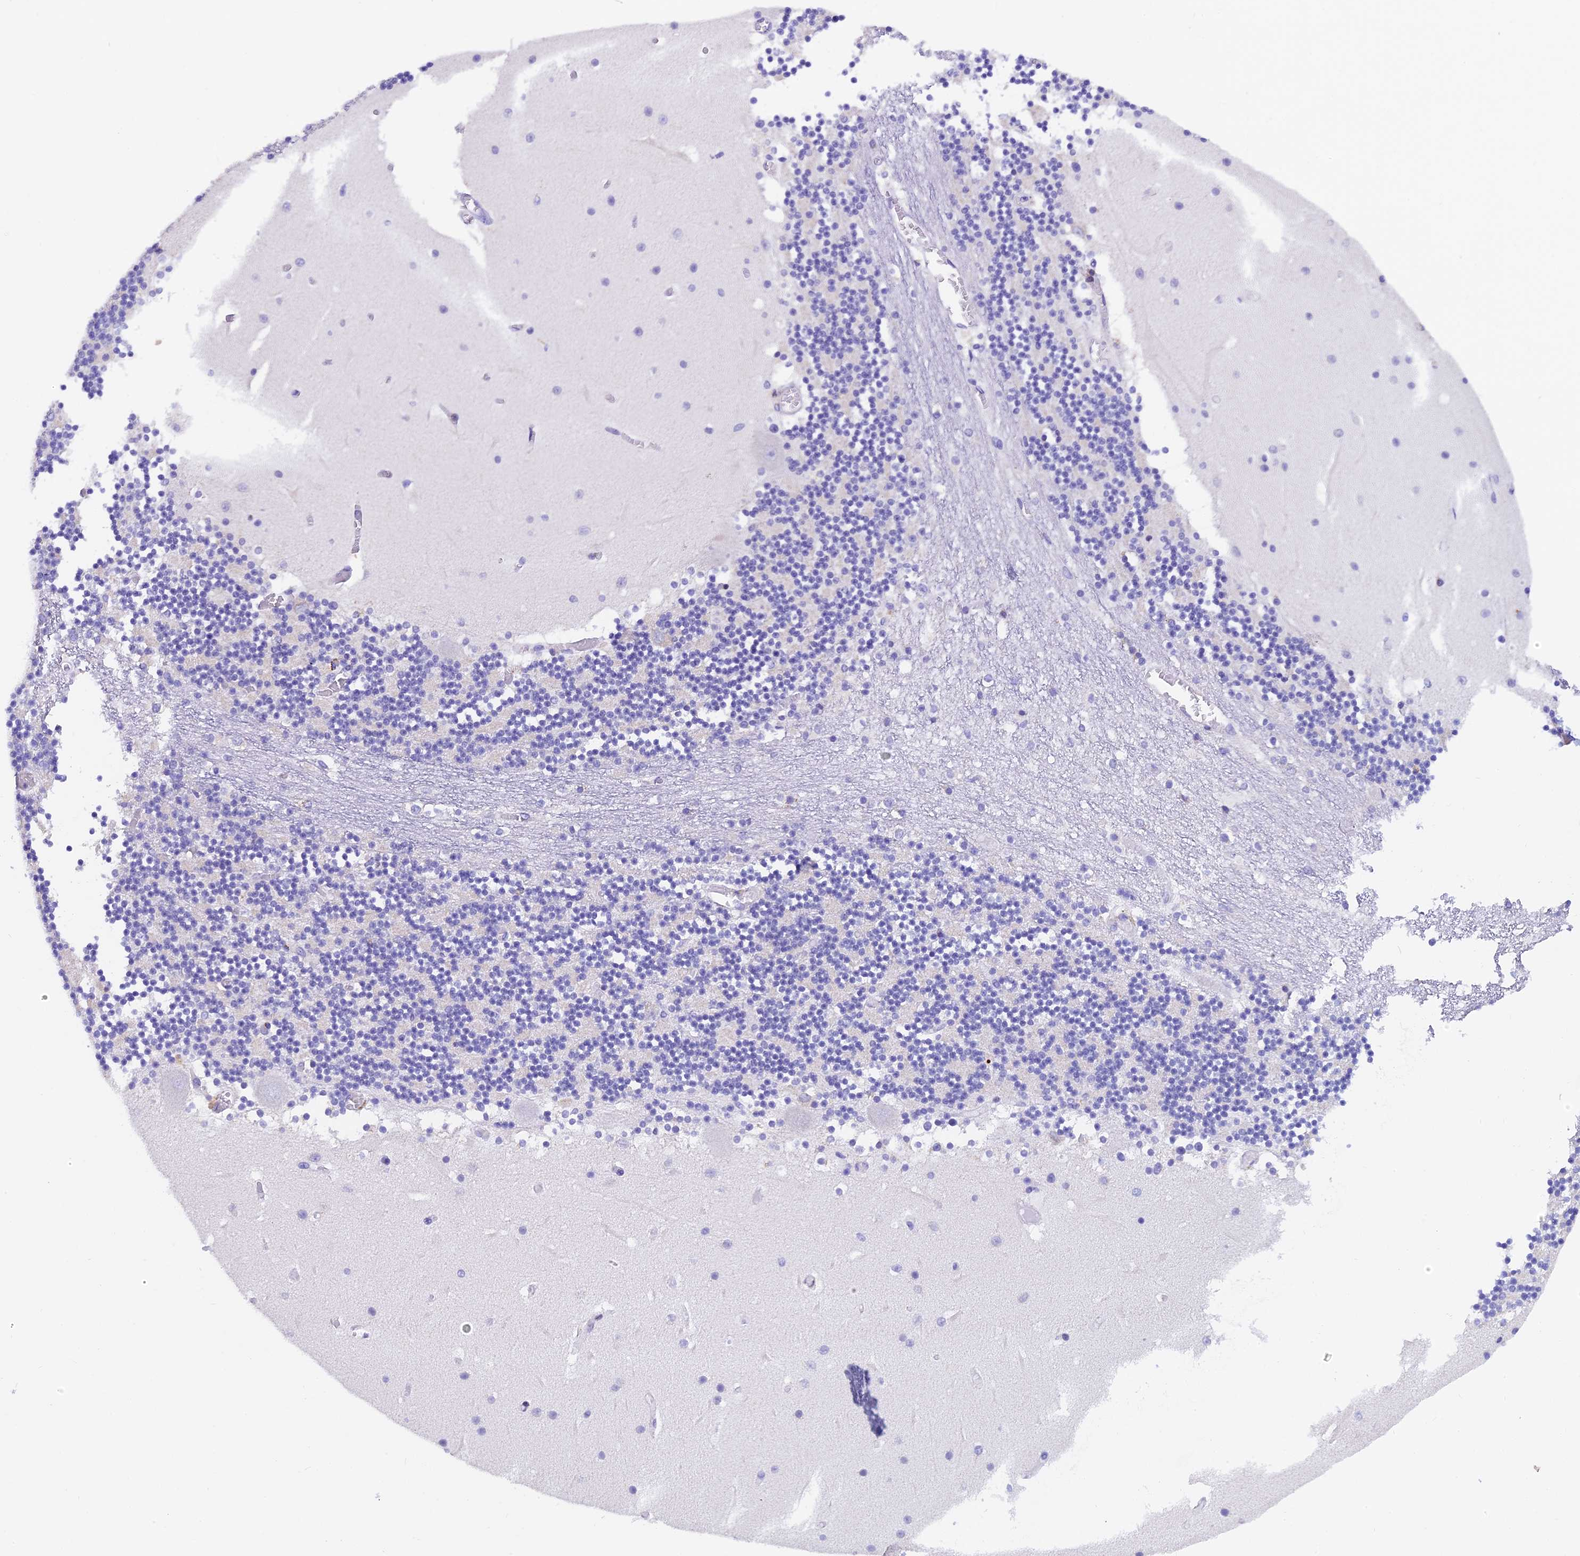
{"staining": {"intensity": "negative", "quantity": "none", "location": "none"}, "tissue": "cerebellum", "cell_type": "Cells in granular layer", "image_type": "normal", "snomed": [{"axis": "morphology", "description": "Normal tissue, NOS"}, {"axis": "topography", "description": "Cerebellum"}], "caption": "This photomicrograph is of benign cerebellum stained with immunohistochemistry (IHC) to label a protein in brown with the nuclei are counter-stained blue. There is no positivity in cells in granular layer. The staining was performed using DAB (3,3'-diaminobenzidine) to visualize the protein expression in brown, while the nuclei were stained in blue with hematoxylin (Magnification: 20x).", "gene": "SLC8B1", "patient": {"sex": "female", "age": 28}}